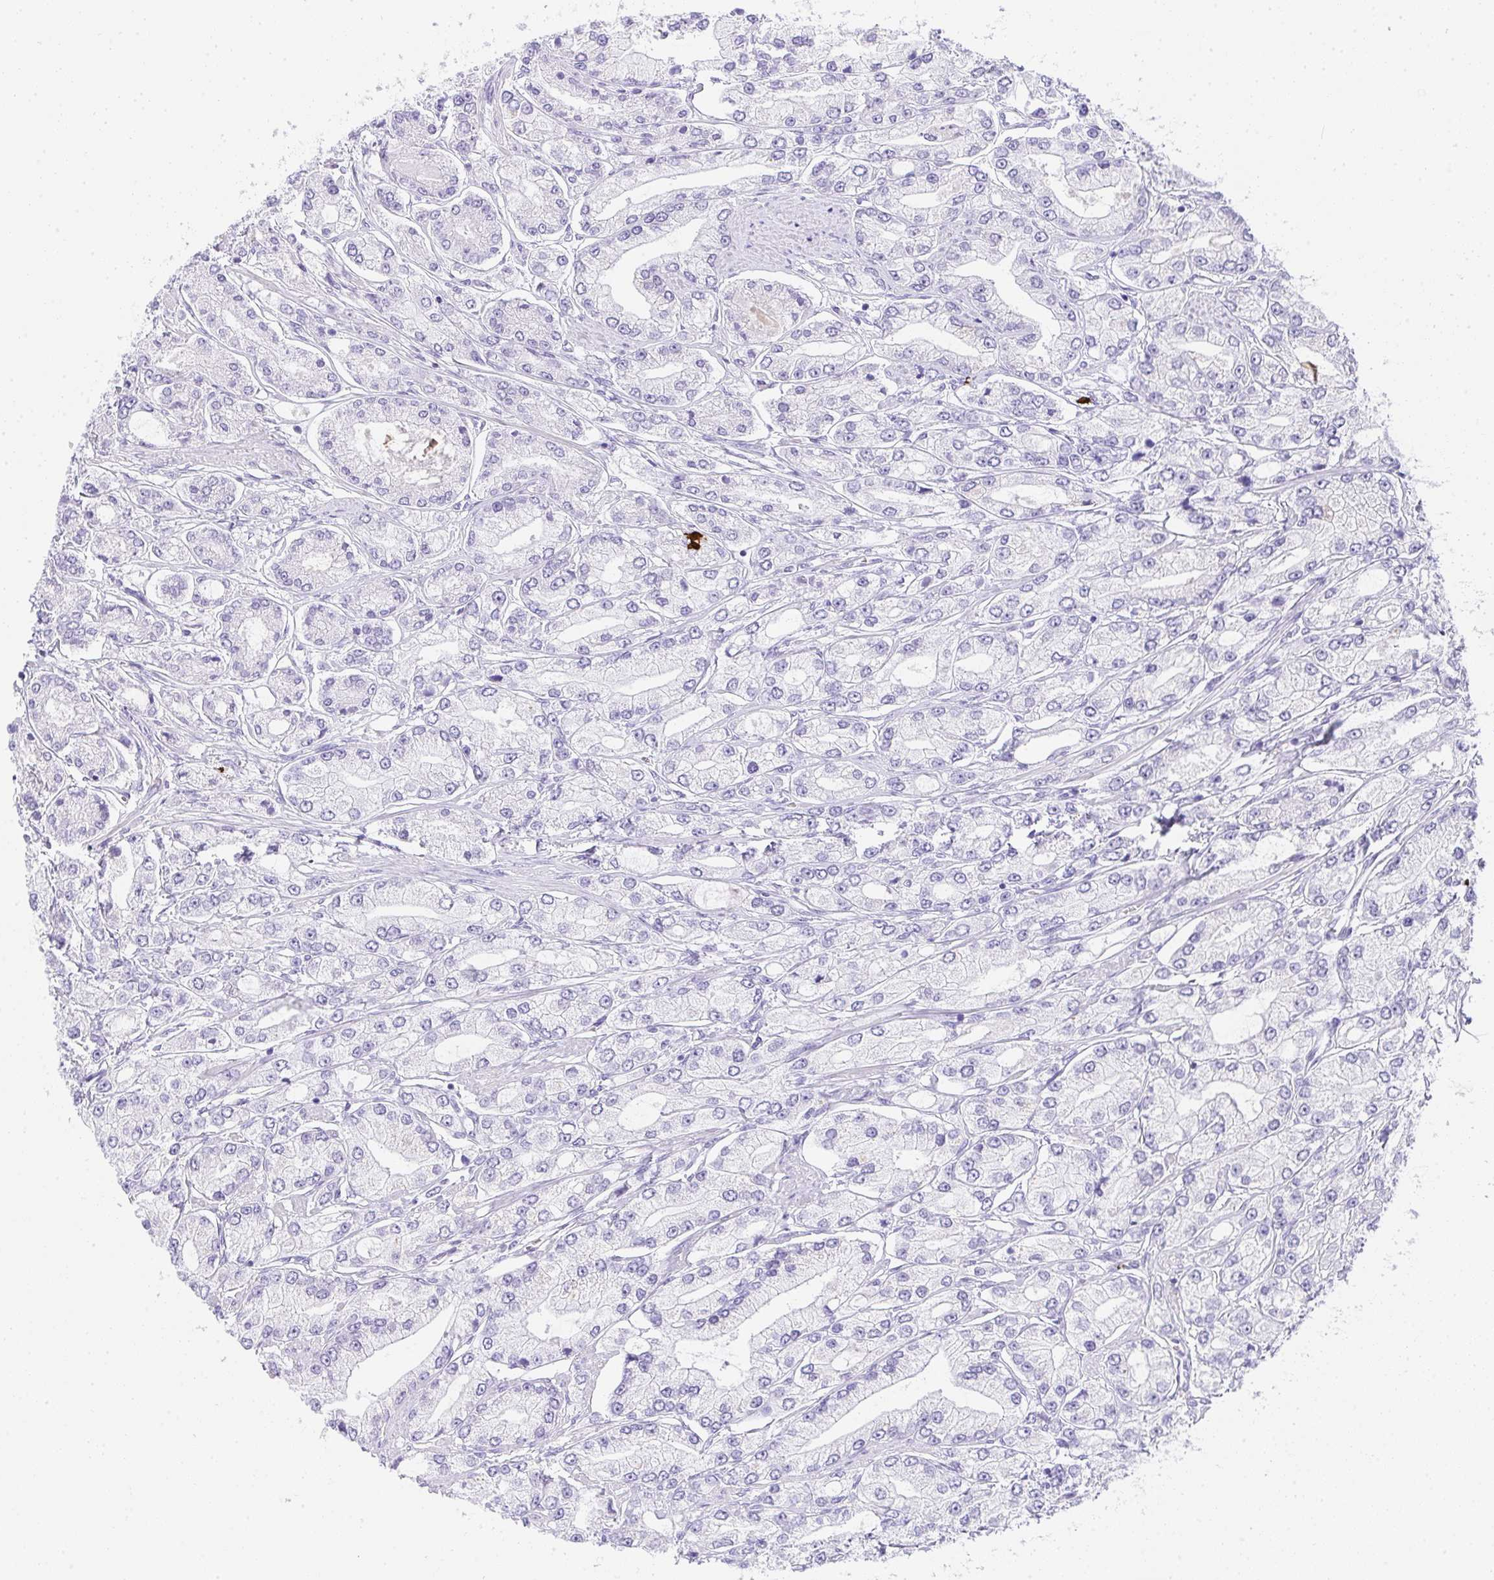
{"staining": {"intensity": "moderate", "quantity": "<25%", "location": "cytoplasmic/membranous"}, "tissue": "prostate cancer", "cell_type": "Tumor cells", "image_type": "cancer", "snomed": [{"axis": "morphology", "description": "Adenocarcinoma, High grade"}, {"axis": "topography", "description": "Prostate"}], "caption": "An image showing moderate cytoplasmic/membranous positivity in approximately <25% of tumor cells in prostate high-grade adenocarcinoma, as visualized by brown immunohistochemical staining.", "gene": "CDADC1", "patient": {"sex": "male", "age": 66}}